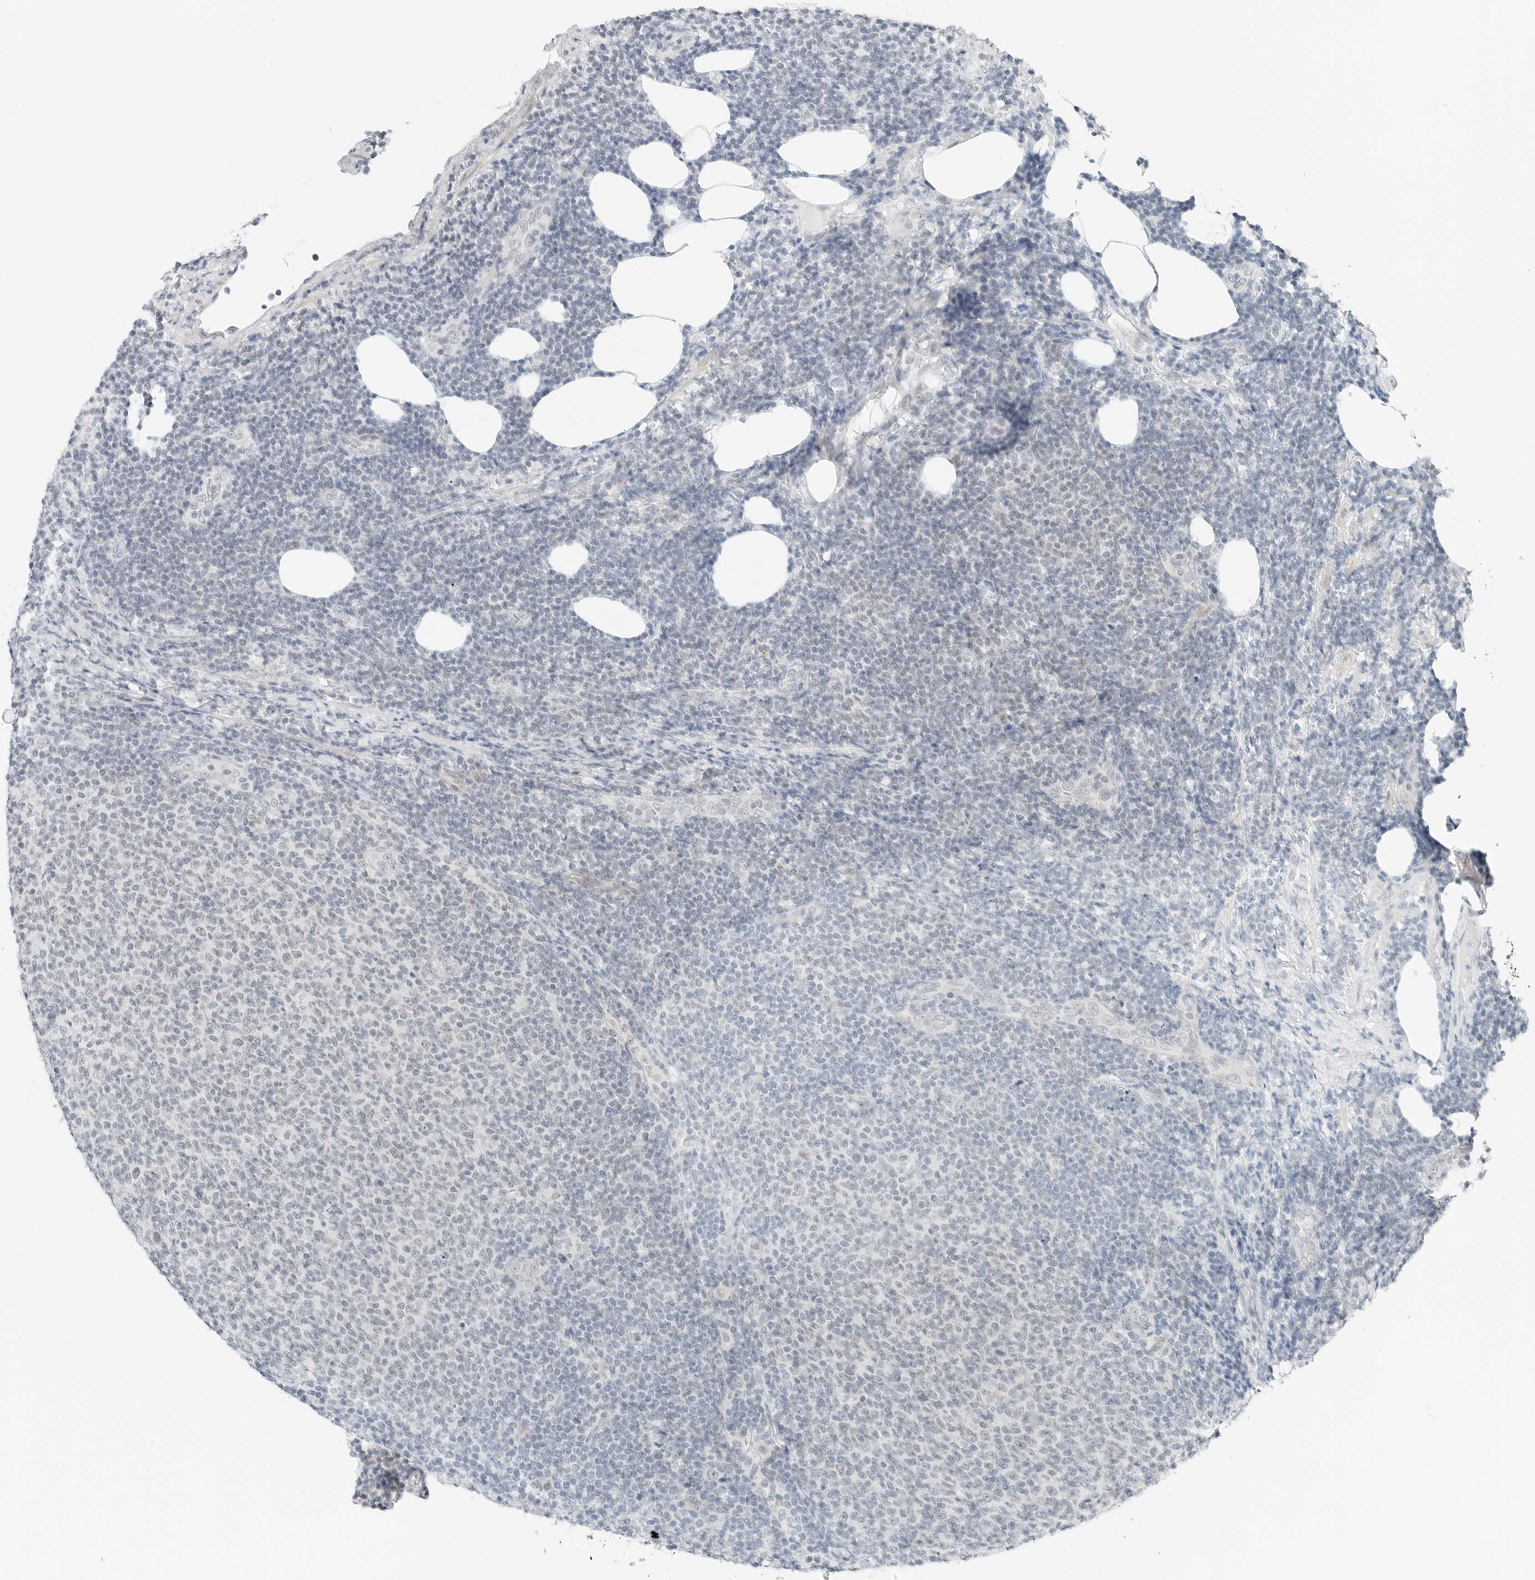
{"staining": {"intensity": "negative", "quantity": "none", "location": "none"}, "tissue": "lymphoma", "cell_type": "Tumor cells", "image_type": "cancer", "snomed": [{"axis": "morphology", "description": "Malignant lymphoma, non-Hodgkin's type, Low grade"}, {"axis": "topography", "description": "Lymph node"}], "caption": "Tumor cells are negative for brown protein staining in lymphoma. (Stains: DAB (3,3'-diaminobenzidine) immunohistochemistry (IHC) with hematoxylin counter stain, Microscopy: brightfield microscopy at high magnification).", "gene": "CCSAP", "patient": {"sex": "male", "age": 66}}